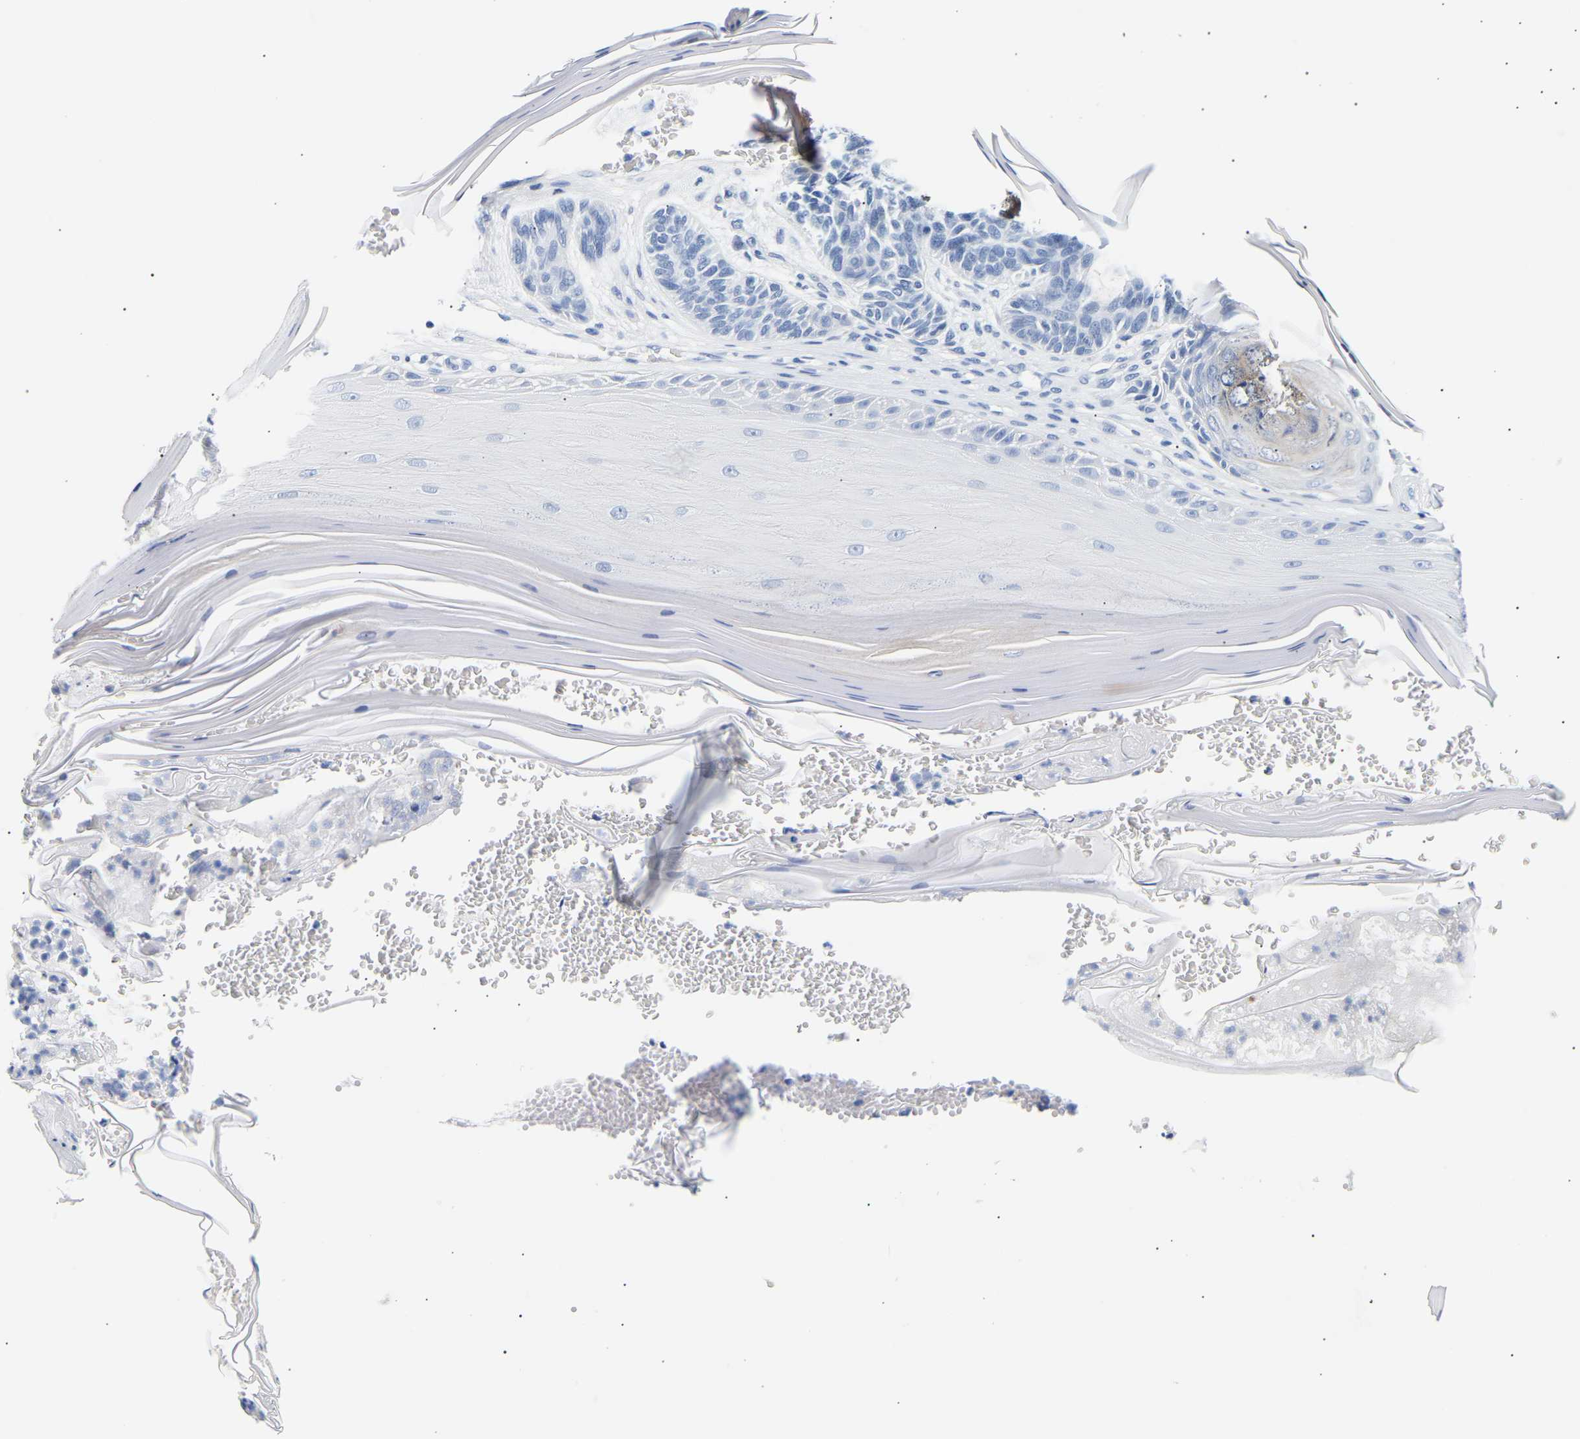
{"staining": {"intensity": "negative", "quantity": "none", "location": "none"}, "tissue": "skin cancer", "cell_type": "Tumor cells", "image_type": "cancer", "snomed": [{"axis": "morphology", "description": "Basal cell carcinoma"}, {"axis": "topography", "description": "Skin"}], "caption": "Histopathology image shows no protein expression in tumor cells of skin cancer tissue.", "gene": "SPINK2", "patient": {"sex": "male", "age": 55}}